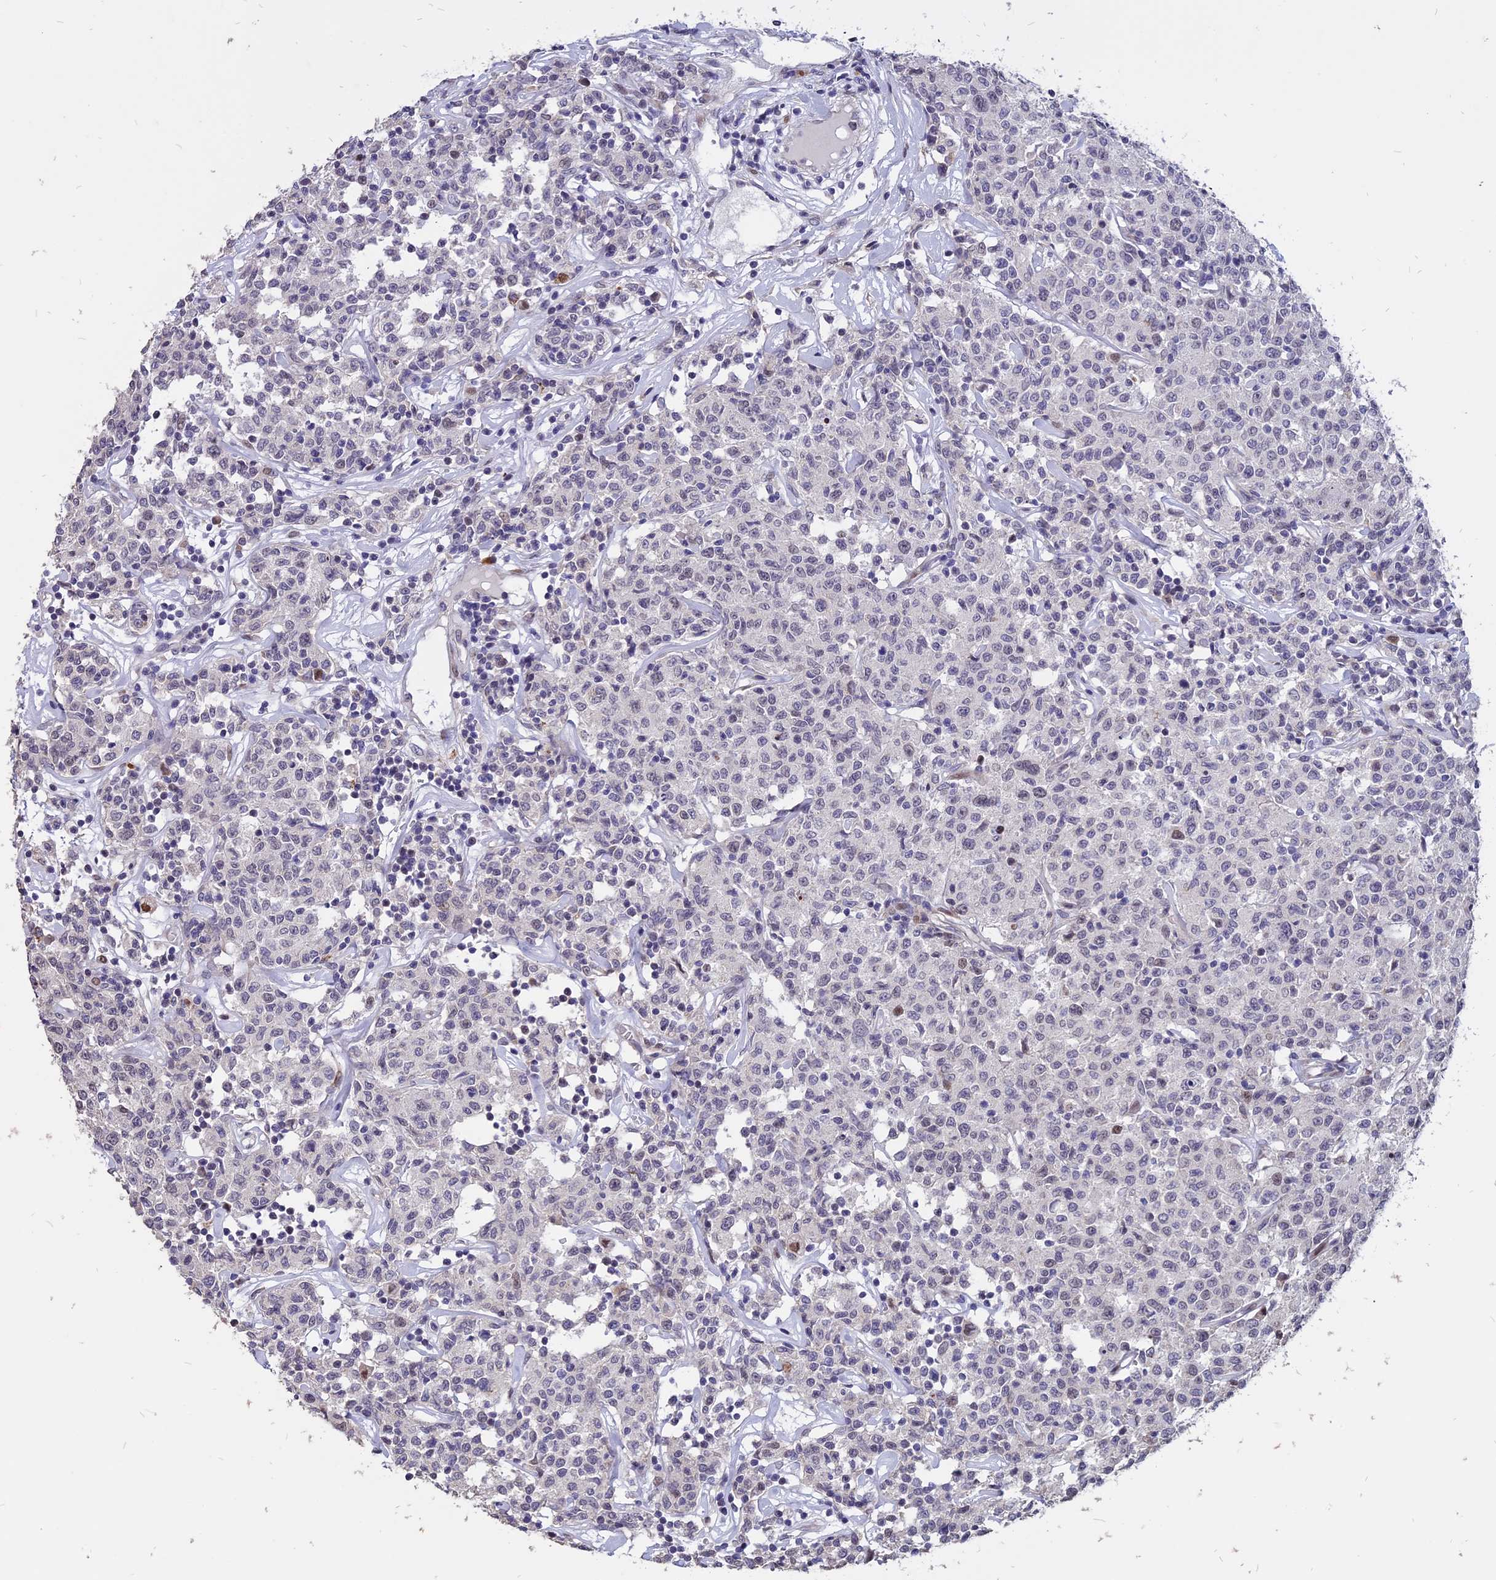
{"staining": {"intensity": "negative", "quantity": "none", "location": "none"}, "tissue": "lymphoma", "cell_type": "Tumor cells", "image_type": "cancer", "snomed": [{"axis": "morphology", "description": "Malignant lymphoma, non-Hodgkin's type, Low grade"}, {"axis": "topography", "description": "Small intestine"}], "caption": "Immunohistochemistry (IHC) of low-grade malignant lymphoma, non-Hodgkin's type displays no expression in tumor cells. (DAB (3,3'-diaminobenzidine) immunohistochemistry (IHC) with hematoxylin counter stain).", "gene": "TMEM263", "patient": {"sex": "female", "age": 59}}